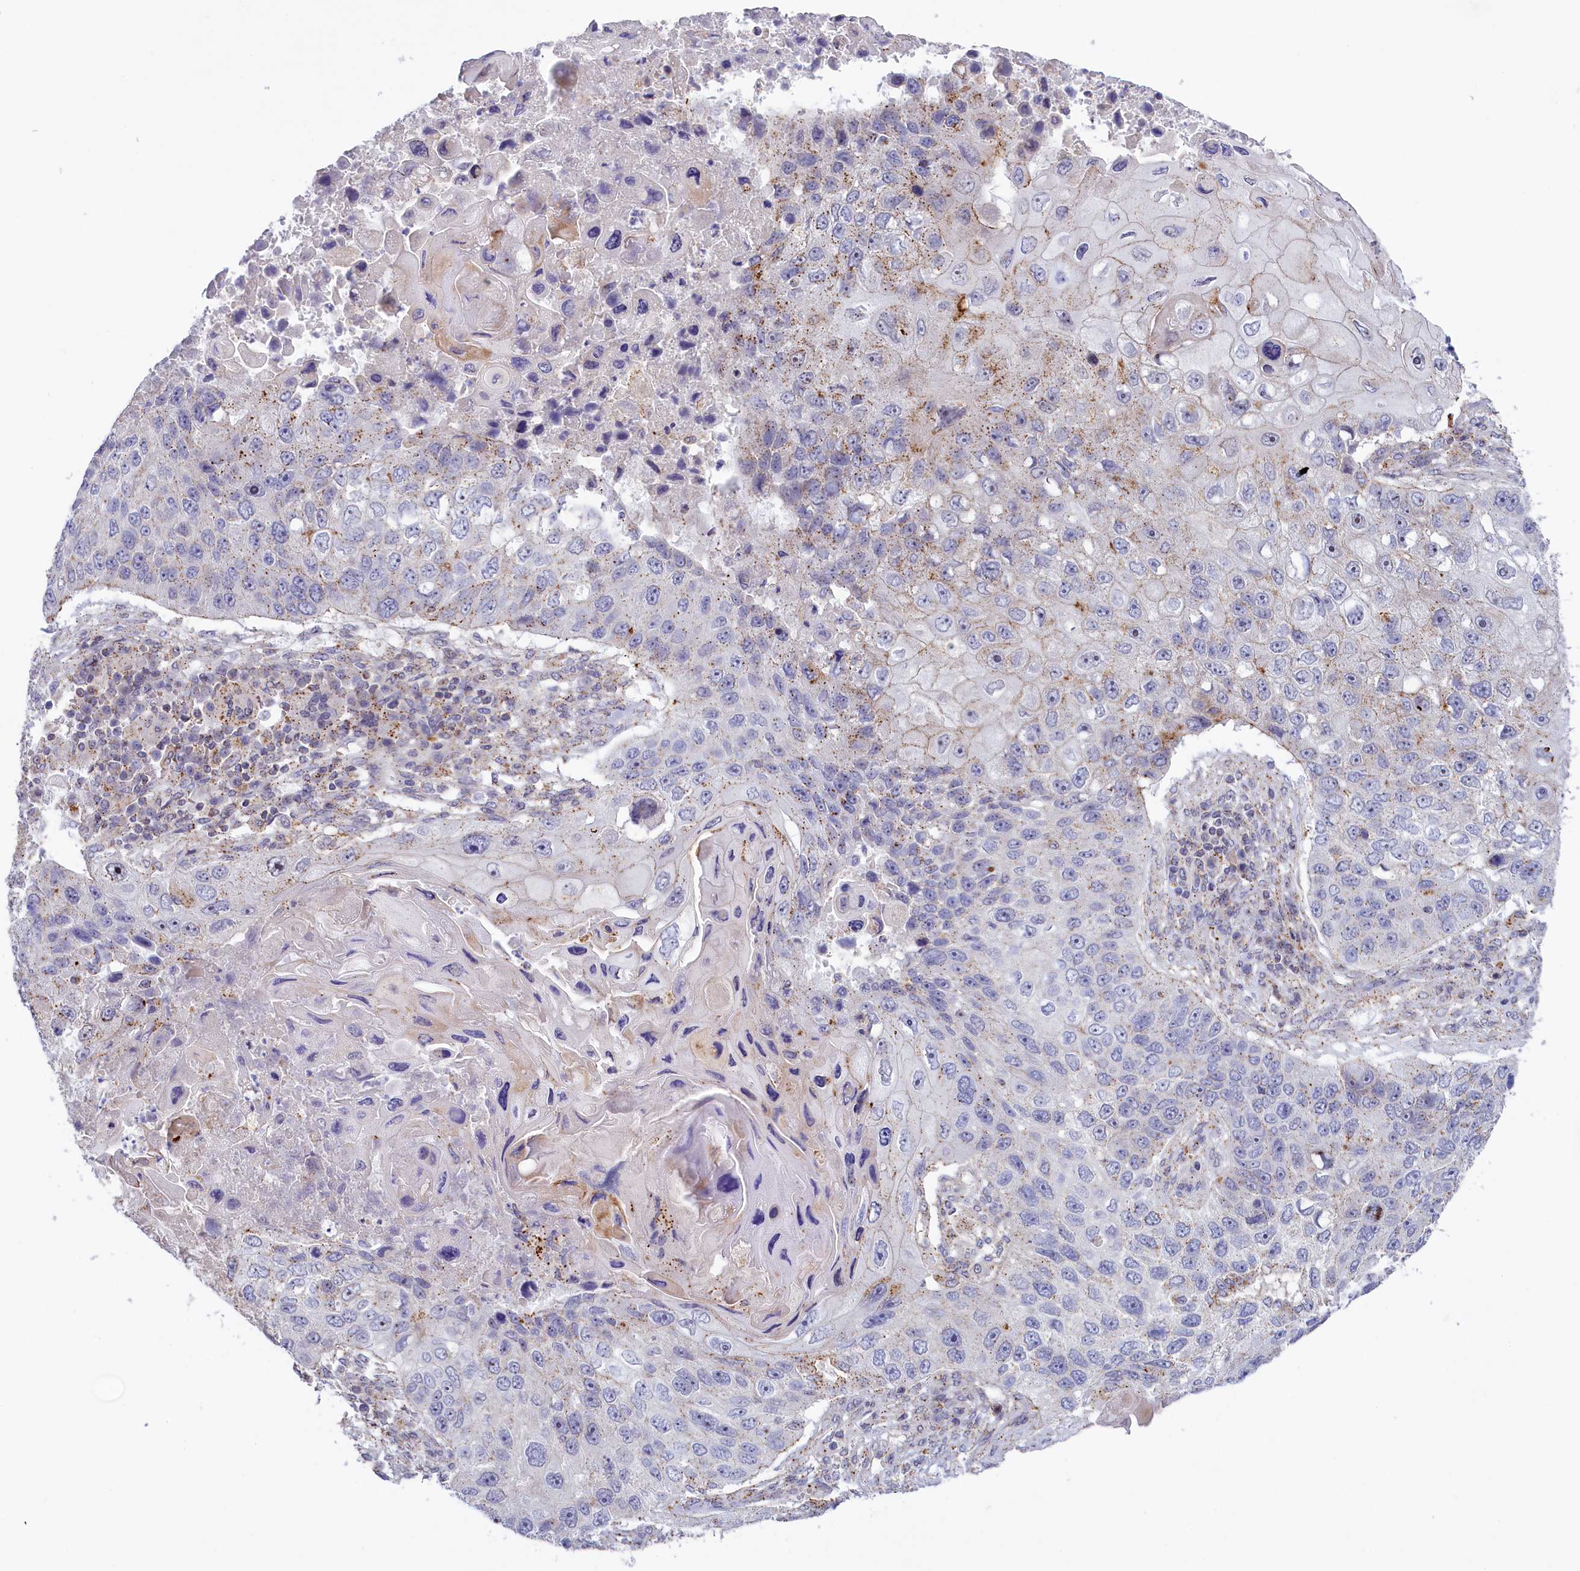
{"staining": {"intensity": "weak", "quantity": "<25%", "location": "cytoplasmic/membranous"}, "tissue": "lung cancer", "cell_type": "Tumor cells", "image_type": "cancer", "snomed": [{"axis": "morphology", "description": "Squamous cell carcinoma, NOS"}, {"axis": "topography", "description": "Lung"}], "caption": "Immunohistochemistry histopathology image of neoplastic tissue: squamous cell carcinoma (lung) stained with DAB displays no significant protein staining in tumor cells.", "gene": "HYKK", "patient": {"sex": "male", "age": 61}}